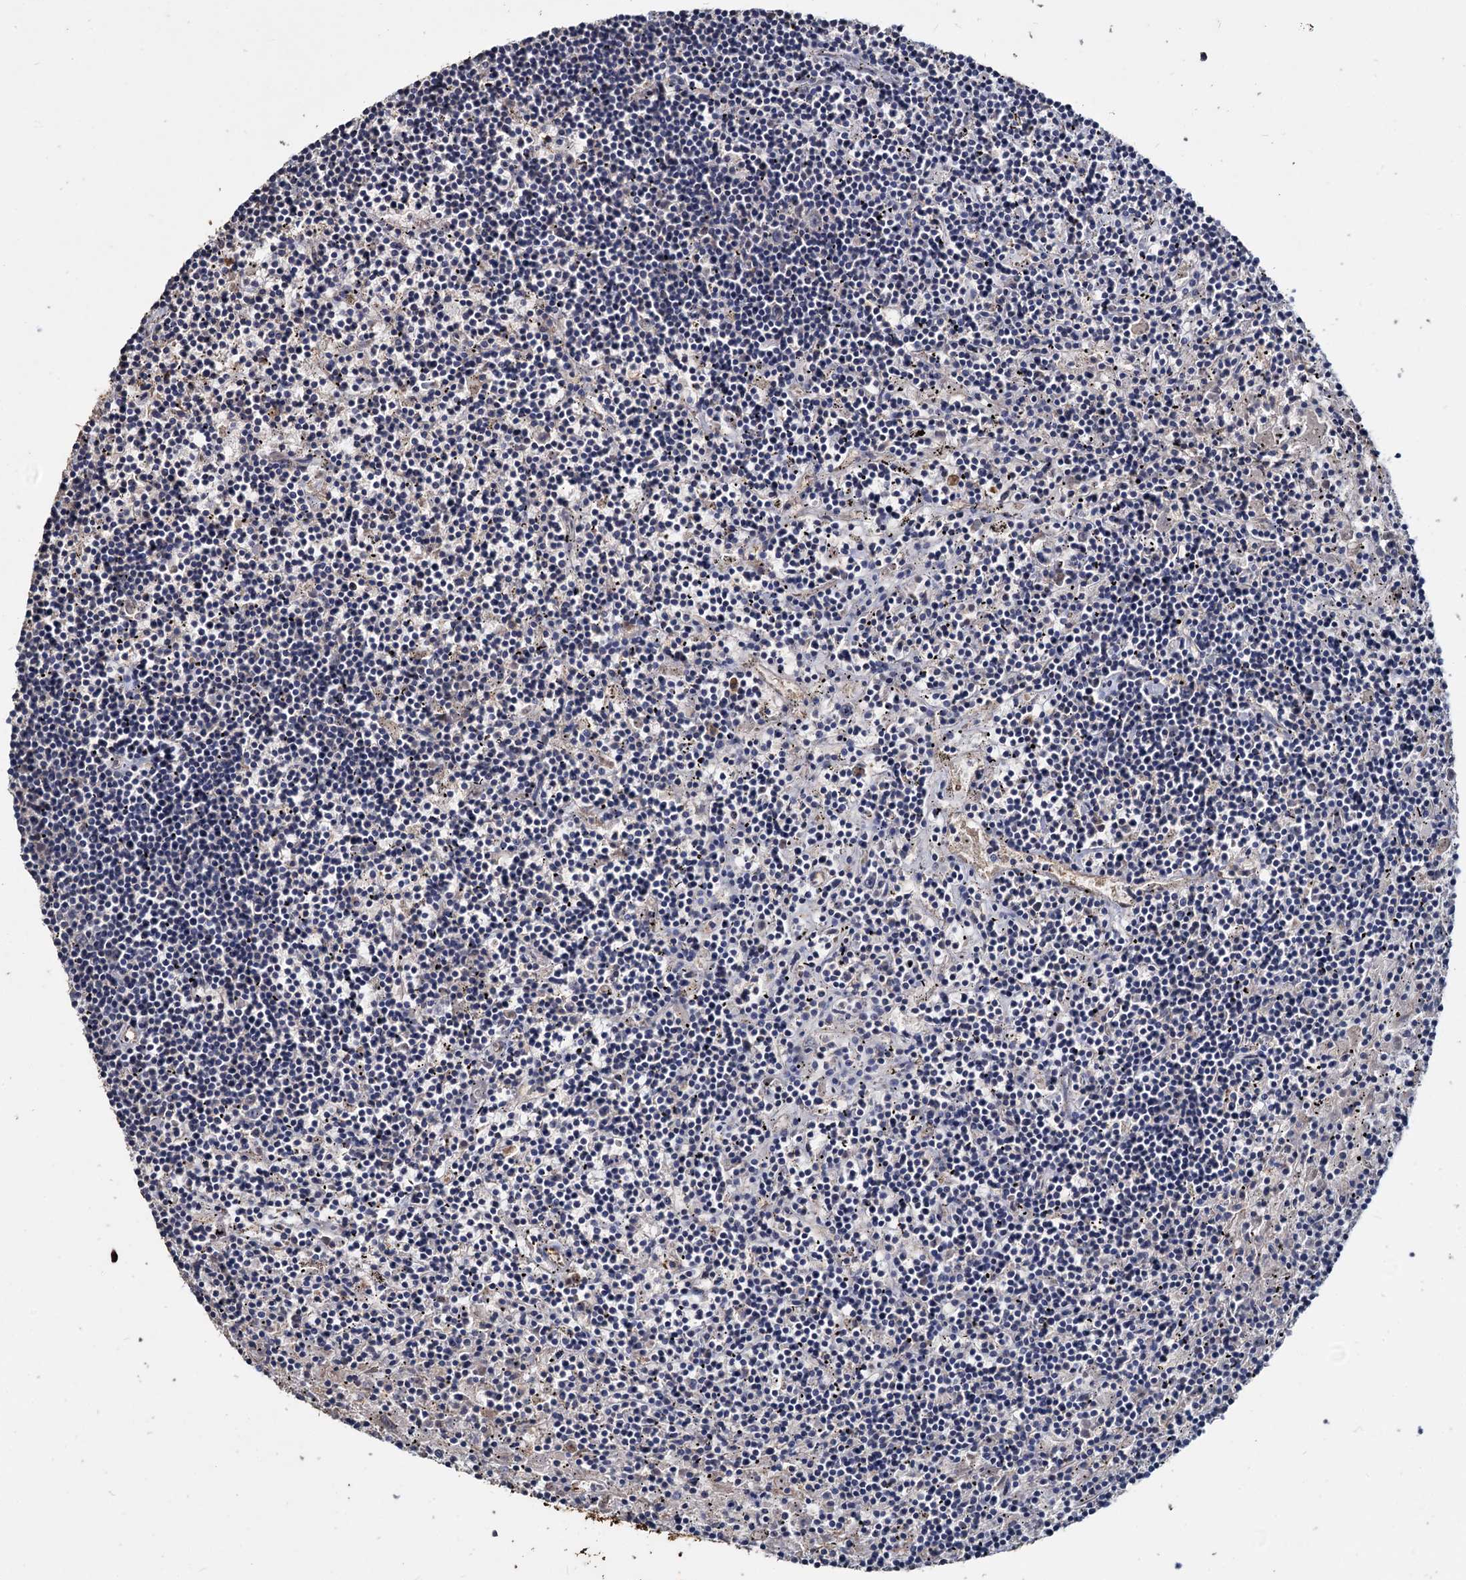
{"staining": {"intensity": "negative", "quantity": "none", "location": "none"}, "tissue": "lymphoma", "cell_type": "Tumor cells", "image_type": "cancer", "snomed": [{"axis": "morphology", "description": "Malignant lymphoma, non-Hodgkin's type, Low grade"}, {"axis": "topography", "description": "Spleen"}], "caption": "Immunohistochemical staining of human lymphoma reveals no significant staining in tumor cells. Nuclei are stained in blue.", "gene": "DEPDC4", "patient": {"sex": "male", "age": 76}}